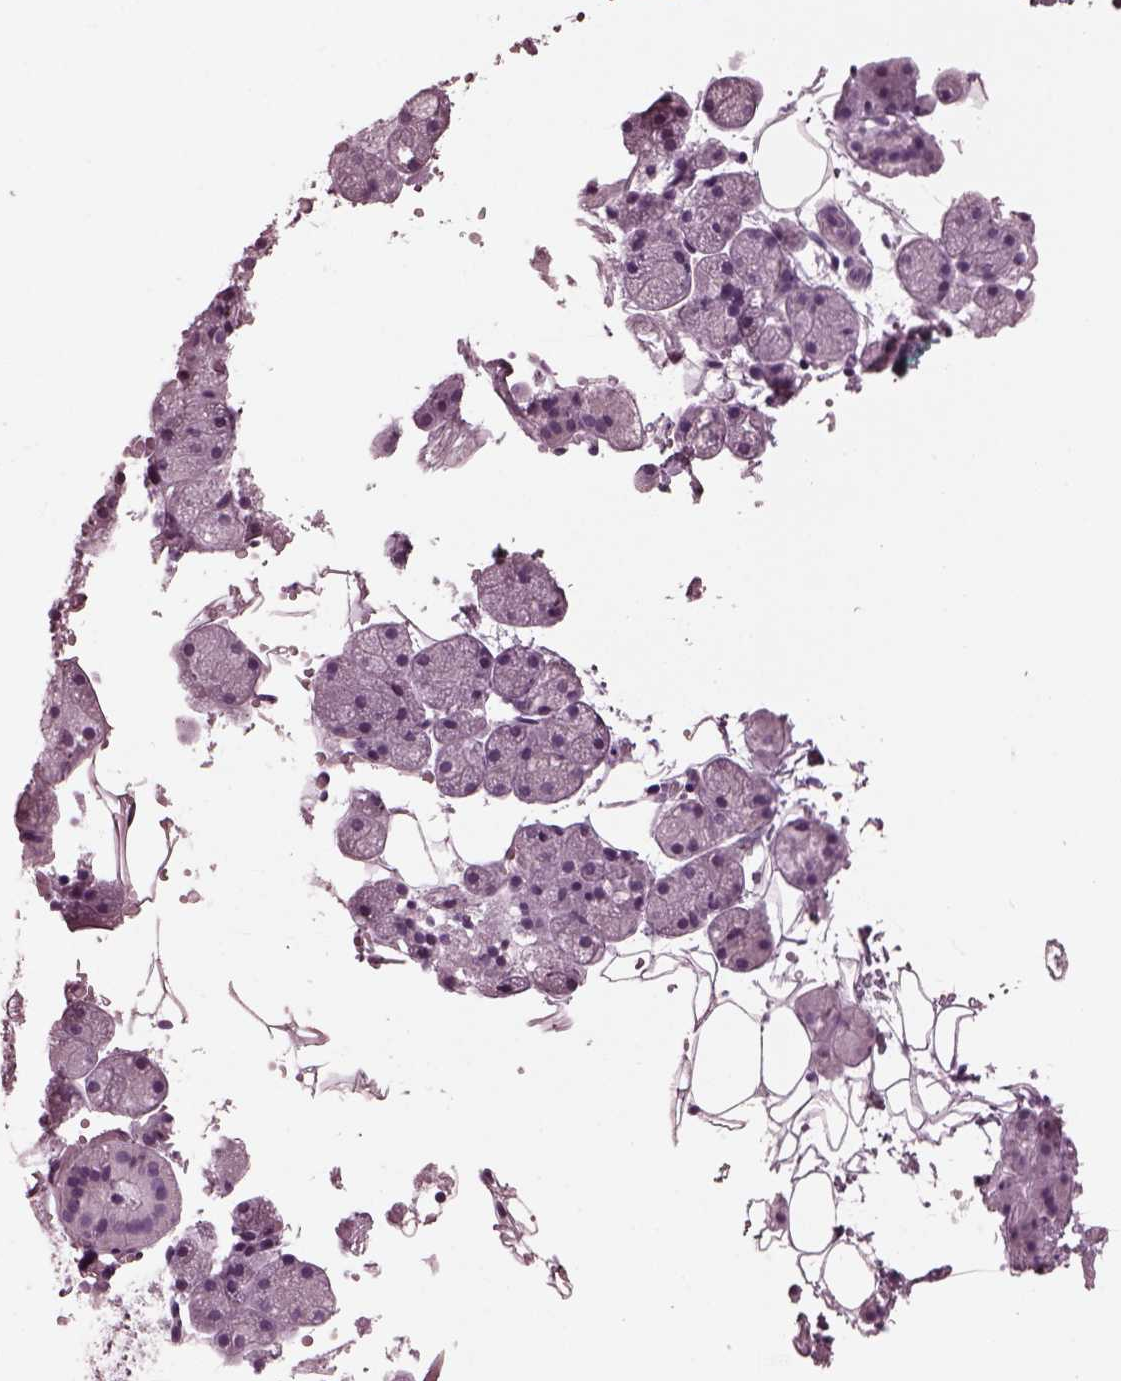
{"staining": {"intensity": "negative", "quantity": "none", "location": "none"}, "tissue": "salivary gland", "cell_type": "Glandular cells", "image_type": "normal", "snomed": [{"axis": "morphology", "description": "Normal tissue, NOS"}, {"axis": "topography", "description": "Salivary gland"}], "caption": "Human salivary gland stained for a protein using immunohistochemistry (IHC) demonstrates no positivity in glandular cells.", "gene": "CGA", "patient": {"sex": "male", "age": 38}}